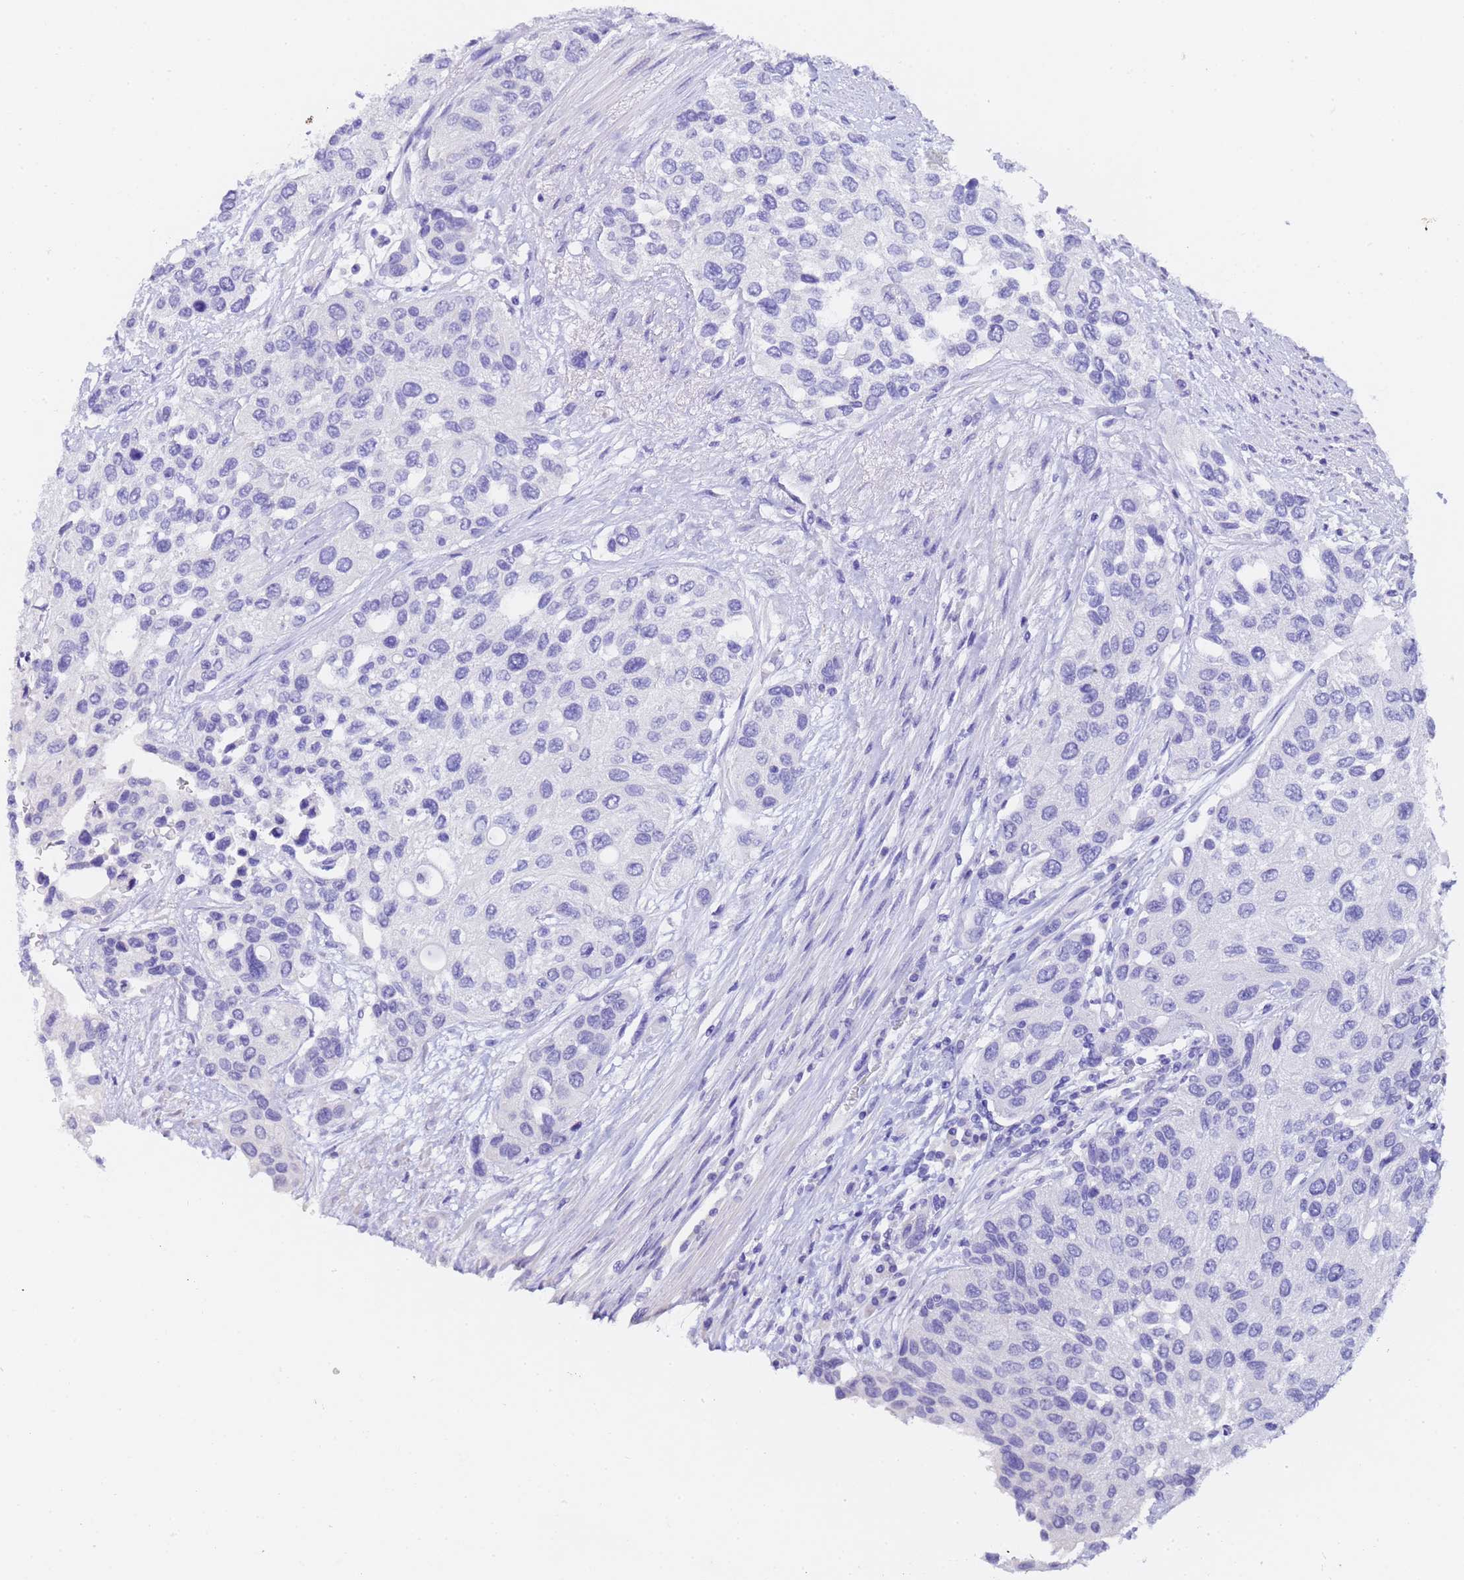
{"staining": {"intensity": "negative", "quantity": "none", "location": "none"}, "tissue": "urothelial cancer", "cell_type": "Tumor cells", "image_type": "cancer", "snomed": [{"axis": "morphology", "description": "Normal tissue, NOS"}, {"axis": "morphology", "description": "Urothelial carcinoma, High grade"}, {"axis": "topography", "description": "Vascular tissue"}, {"axis": "topography", "description": "Urinary bladder"}], "caption": "This is an IHC micrograph of human urothelial cancer. There is no staining in tumor cells.", "gene": "GABRA1", "patient": {"sex": "female", "age": 56}}